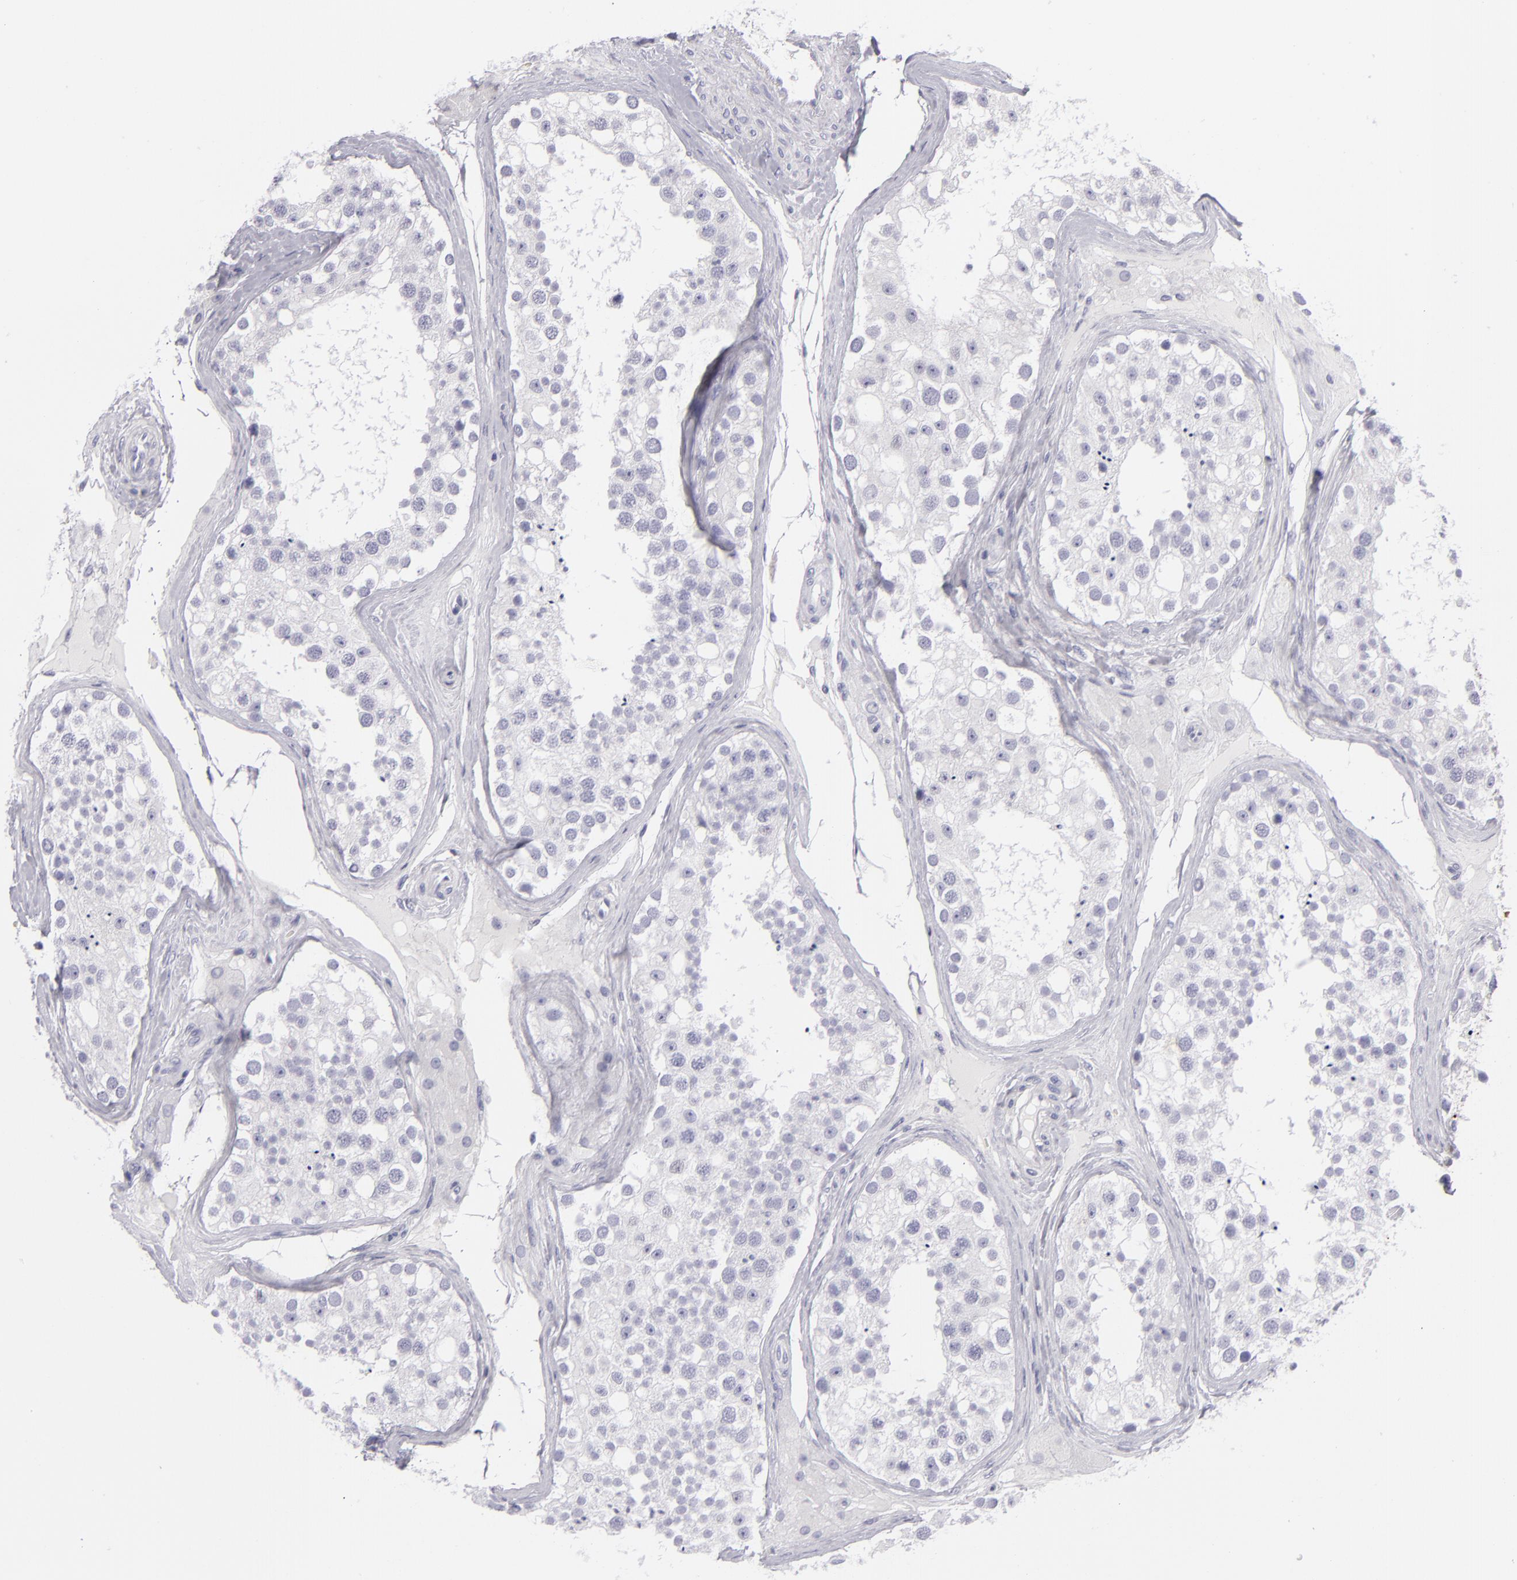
{"staining": {"intensity": "negative", "quantity": "none", "location": "none"}, "tissue": "testis", "cell_type": "Cells in seminiferous ducts", "image_type": "normal", "snomed": [{"axis": "morphology", "description": "Normal tissue, NOS"}, {"axis": "topography", "description": "Testis"}], "caption": "The IHC histopathology image has no significant staining in cells in seminiferous ducts of testis. (DAB (3,3'-diaminobenzidine) immunohistochemistry (IHC), high magnification).", "gene": "VIL1", "patient": {"sex": "male", "age": 68}}